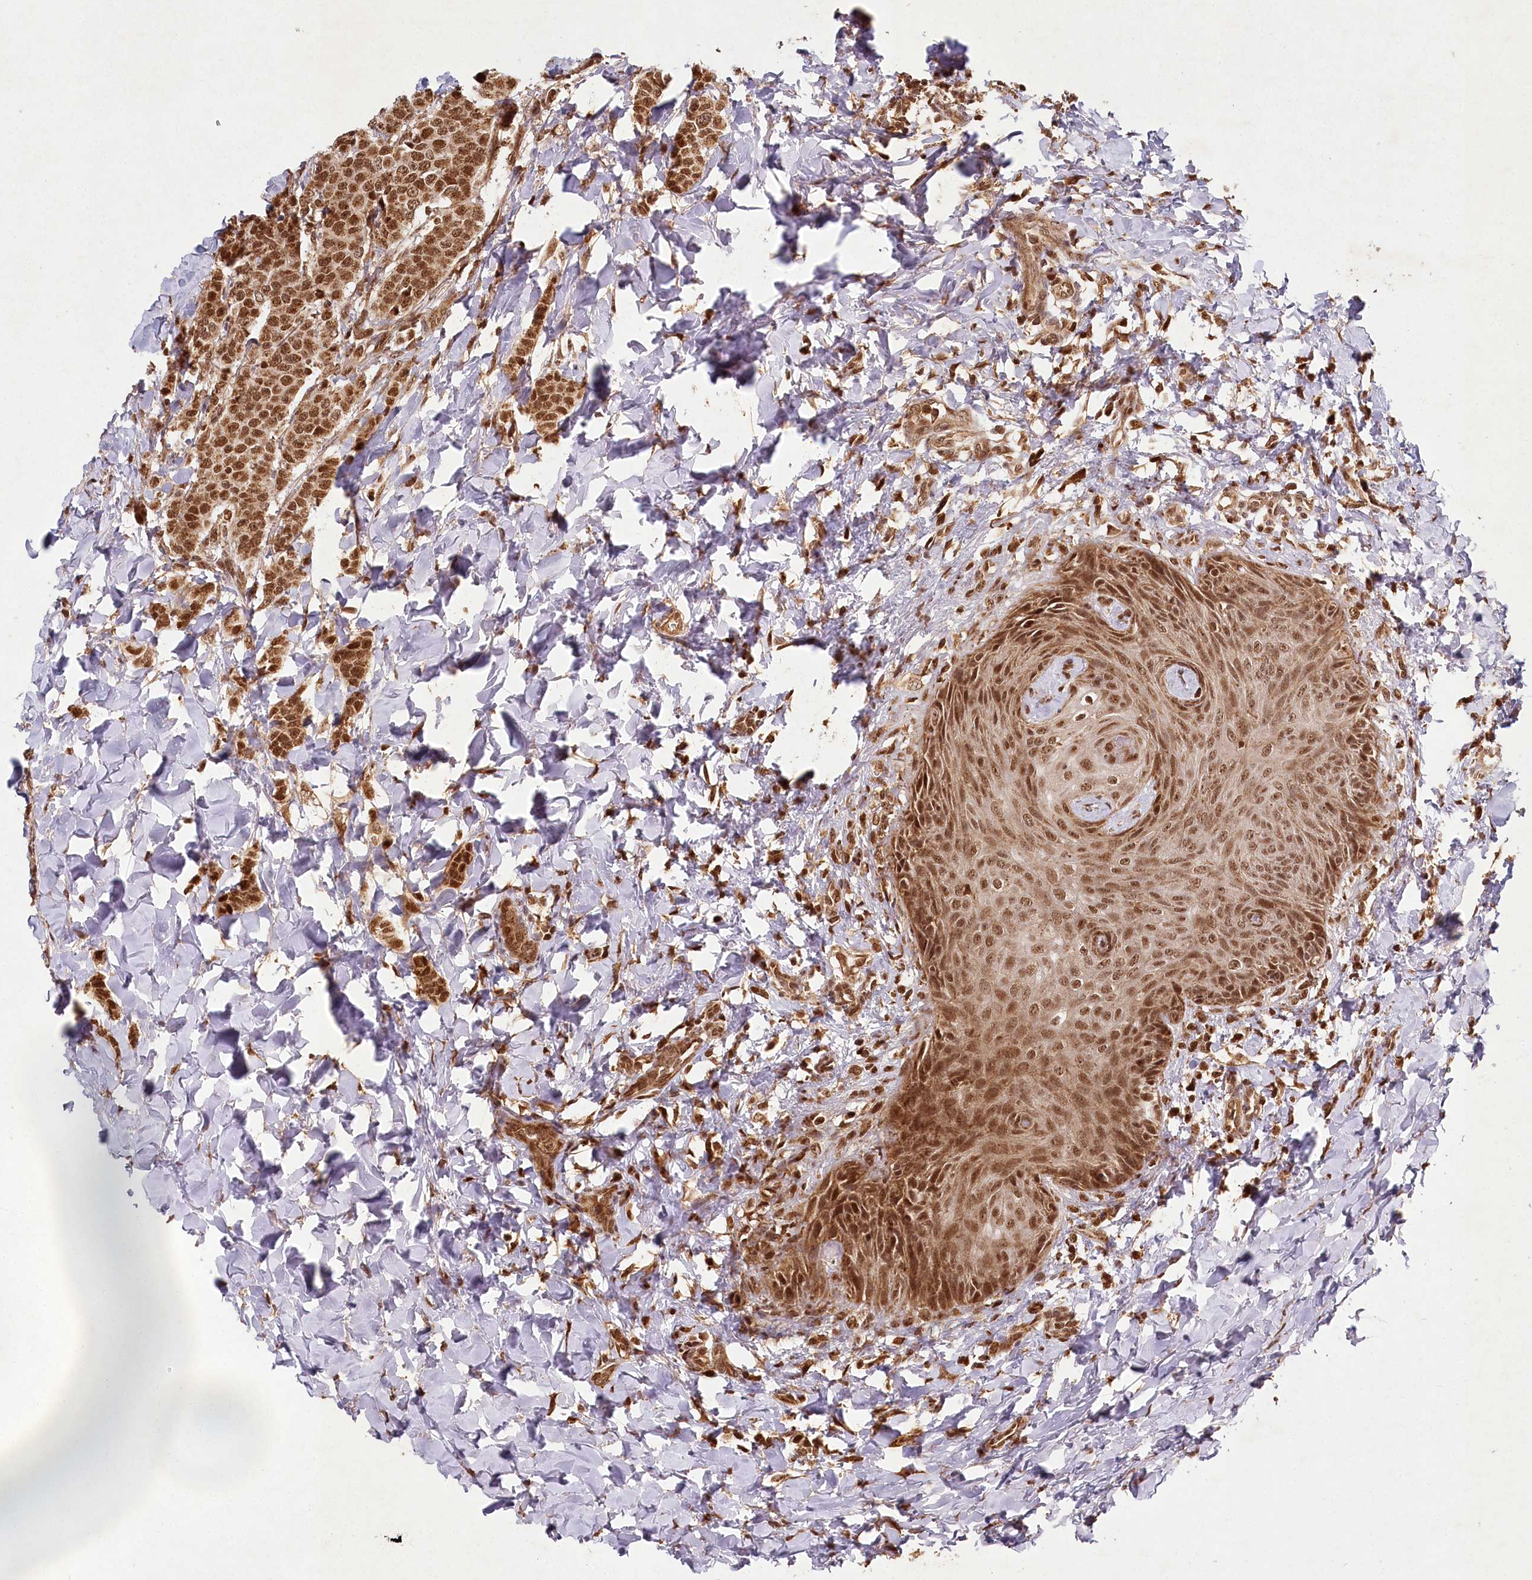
{"staining": {"intensity": "strong", "quantity": ">75%", "location": "cytoplasmic/membranous,nuclear"}, "tissue": "breast cancer", "cell_type": "Tumor cells", "image_type": "cancer", "snomed": [{"axis": "morphology", "description": "Duct carcinoma"}, {"axis": "topography", "description": "Breast"}], "caption": "This image shows breast invasive ductal carcinoma stained with immunohistochemistry to label a protein in brown. The cytoplasmic/membranous and nuclear of tumor cells show strong positivity for the protein. Nuclei are counter-stained blue.", "gene": "MICU1", "patient": {"sex": "female", "age": 40}}